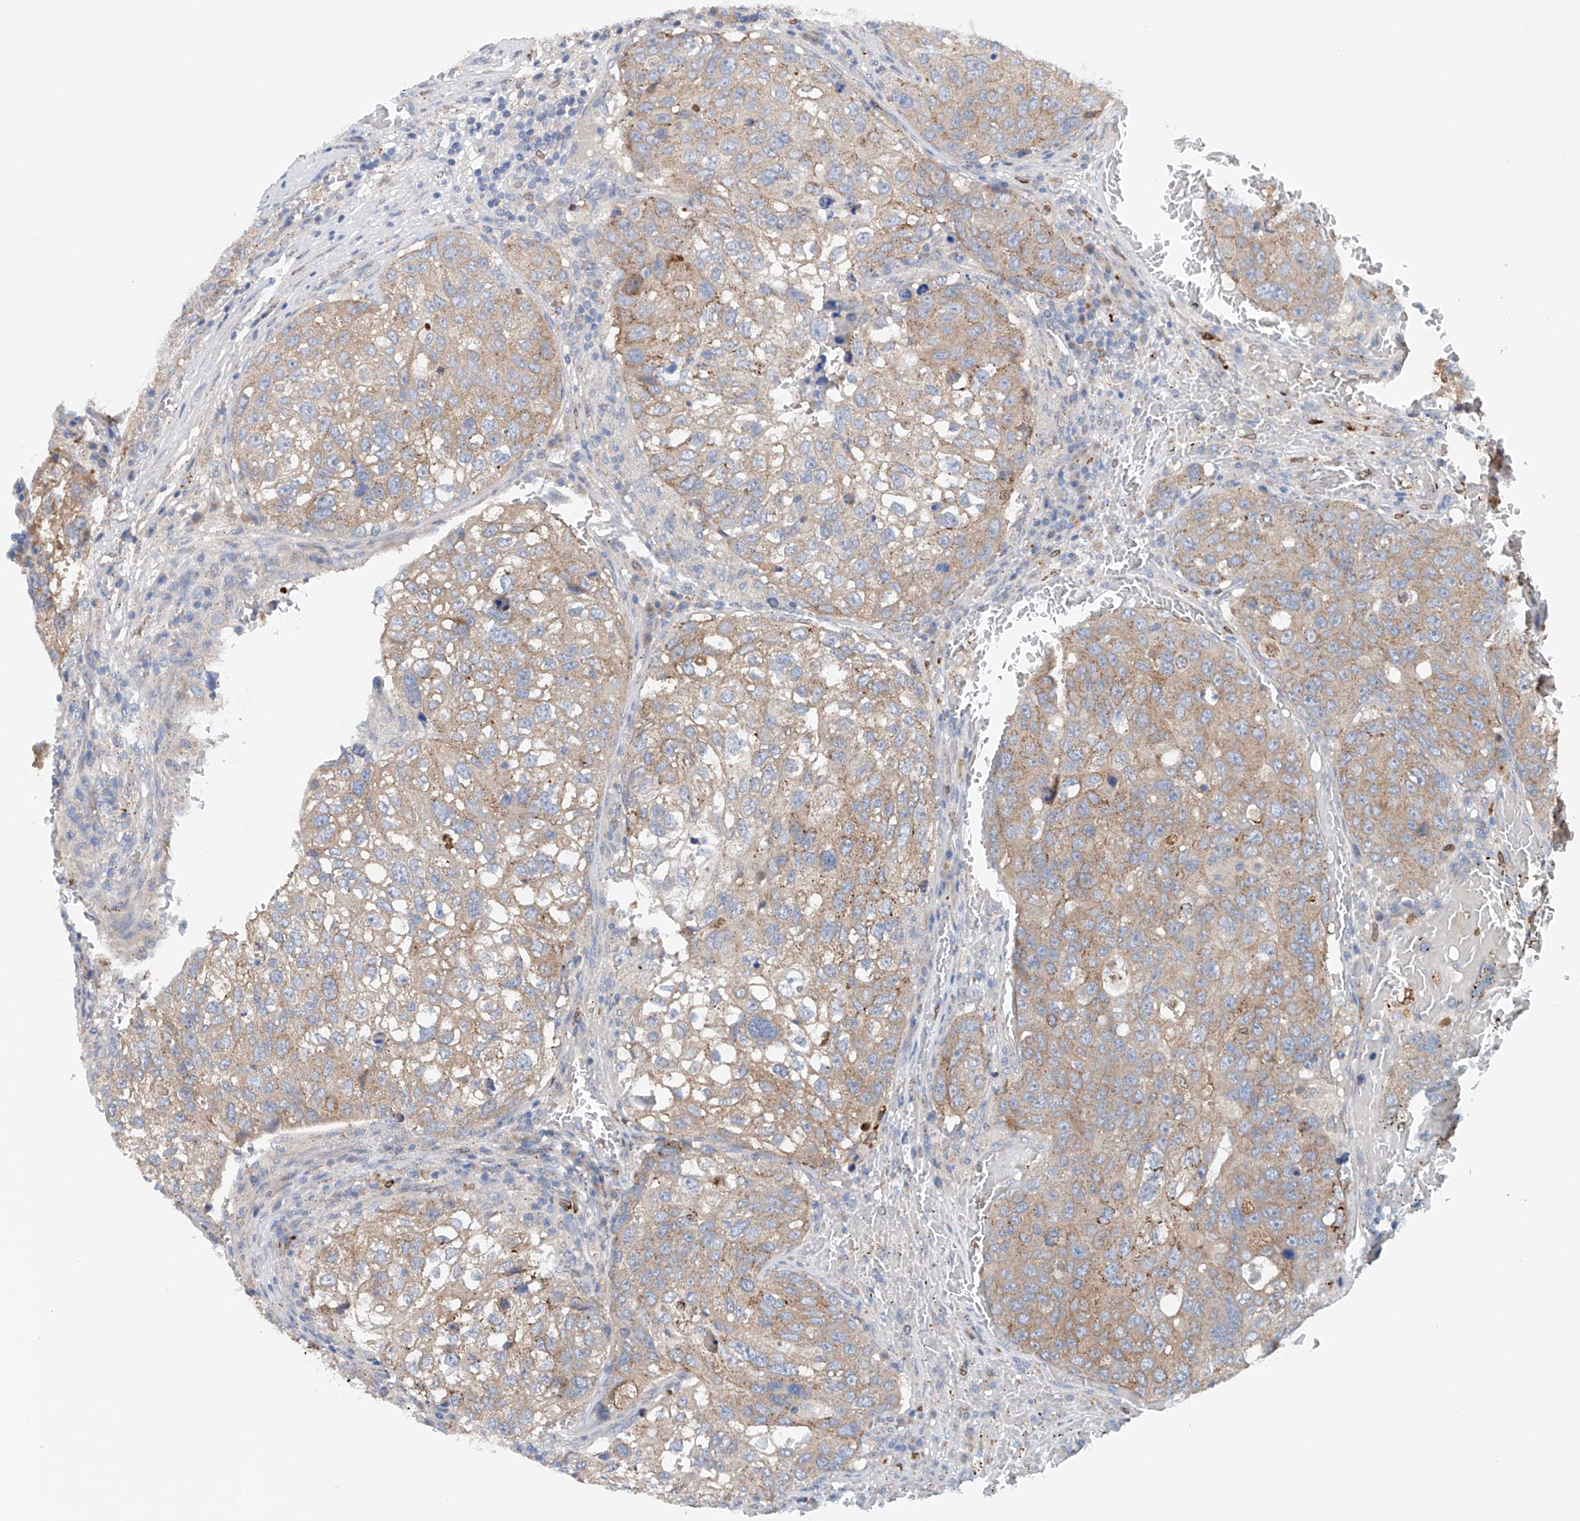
{"staining": {"intensity": "weak", "quantity": "25%-75%", "location": "cytoplasmic/membranous"}, "tissue": "urothelial cancer", "cell_type": "Tumor cells", "image_type": "cancer", "snomed": [{"axis": "morphology", "description": "Urothelial carcinoma, High grade"}, {"axis": "topography", "description": "Lymph node"}, {"axis": "topography", "description": "Urinary bladder"}], "caption": "Immunohistochemistry (IHC) of human urothelial carcinoma (high-grade) shows low levels of weak cytoplasmic/membranous positivity in about 25%-75% of tumor cells.", "gene": "CEP85L", "patient": {"sex": "male", "age": 51}}